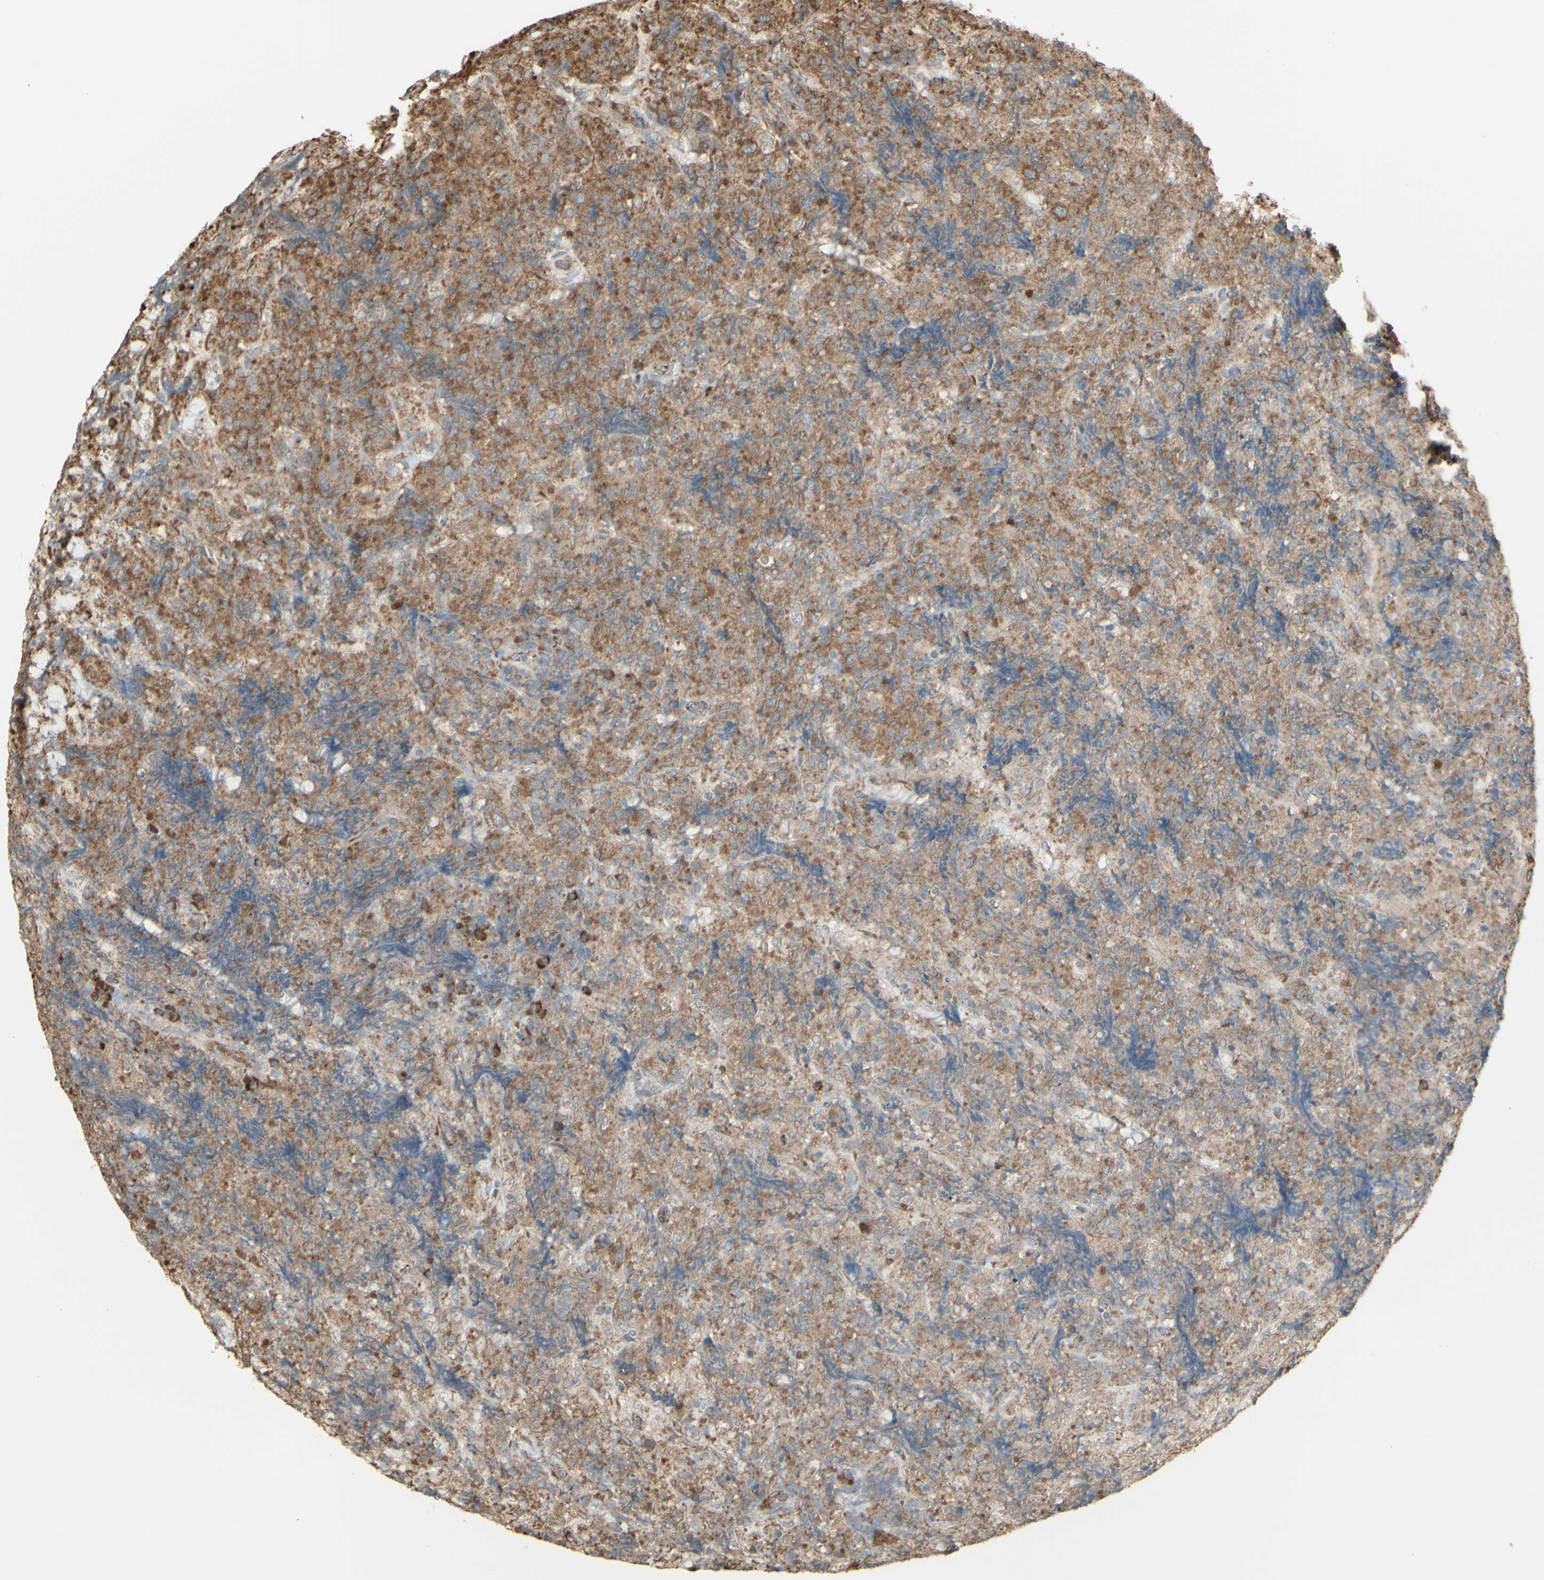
{"staining": {"intensity": "weak", "quantity": ">75%", "location": "cytoplasmic/membranous"}, "tissue": "lymphoma", "cell_type": "Tumor cells", "image_type": "cancer", "snomed": [{"axis": "morphology", "description": "Malignant lymphoma, non-Hodgkin's type, High grade"}, {"axis": "topography", "description": "Tonsil"}], "caption": "A high-resolution photomicrograph shows IHC staining of malignant lymphoma, non-Hodgkin's type (high-grade), which displays weak cytoplasmic/membranous staining in approximately >75% of tumor cells. (Brightfield microscopy of DAB IHC at high magnification).", "gene": "EEF1B2", "patient": {"sex": "female", "age": 36}}